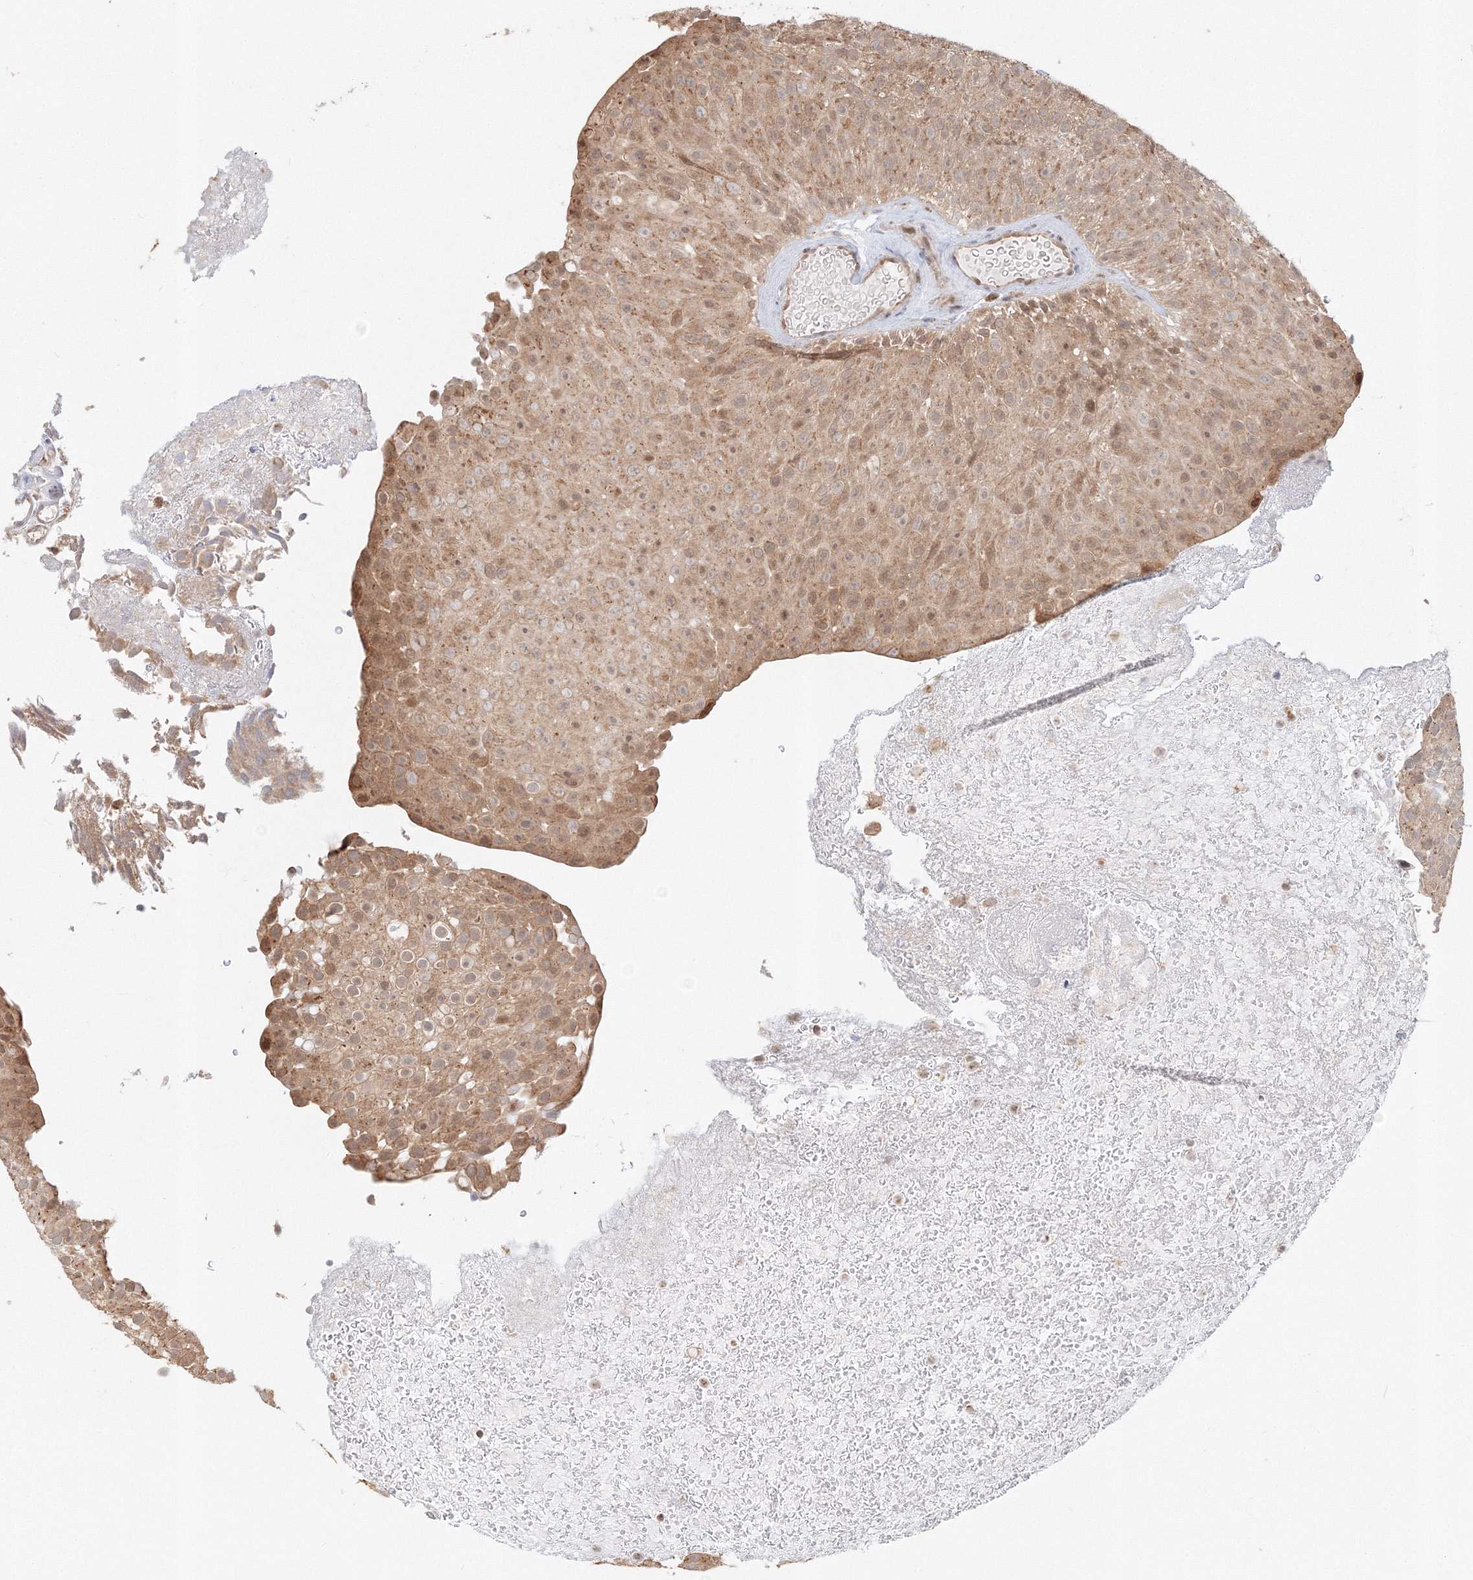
{"staining": {"intensity": "moderate", "quantity": ">75%", "location": "cytoplasmic/membranous,nuclear"}, "tissue": "urothelial cancer", "cell_type": "Tumor cells", "image_type": "cancer", "snomed": [{"axis": "morphology", "description": "Urothelial carcinoma, Low grade"}, {"axis": "topography", "description": "Urinary bladder"}], "caption": "The immunohistochemical stain shows moderate cytoplasmic/membranous and nuclear staining in tumor cells of low-grade urothelial carcinoma tissue.", "gene": "PSMD6", "patient": {"sex": "male", "age": 78}}